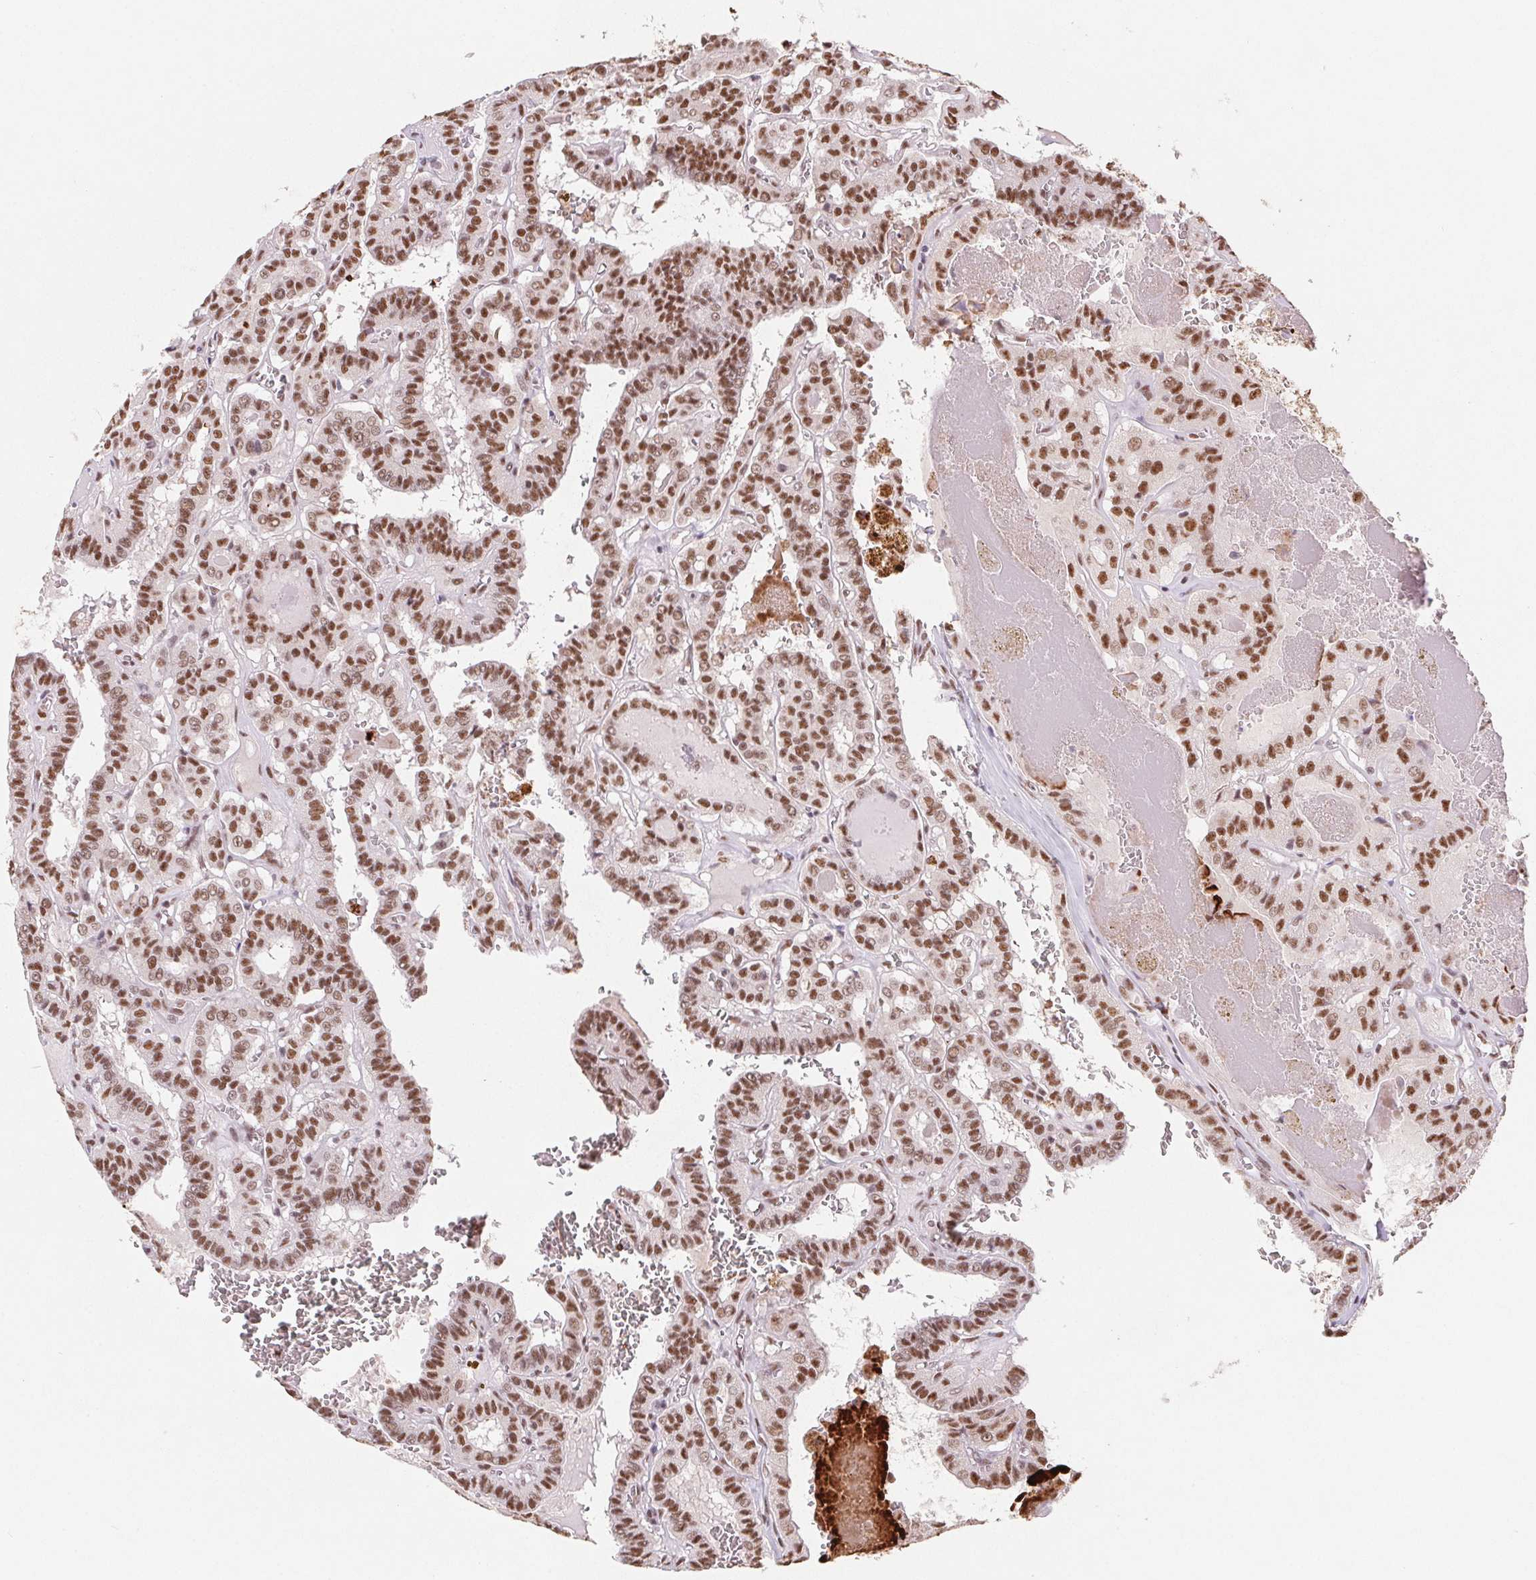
{"staining": {"intensity": "moderate", "quantity": ">75%", "location": "nuclear"}, "tissue": "thyroid cancer", "cell_type": "Tumor cells", "image_type": "cancer", "snomed": [{"axis": "morphology", "description": "Papillary adenocarcinoma, NOS"}, {"axis": "topography", "description": "Thyroid gland"}], "caption": "Immunohistochemistry (IHC) (DAB (3,3'-diaminobenzidine)) staining of thyroid papillary adenocarcinoma exhibits moderate nuclear protein positivity in approximately >75% of tumor cells.", "gene": "SNRPG", "patient": {"sex": "female", "age": 21}}